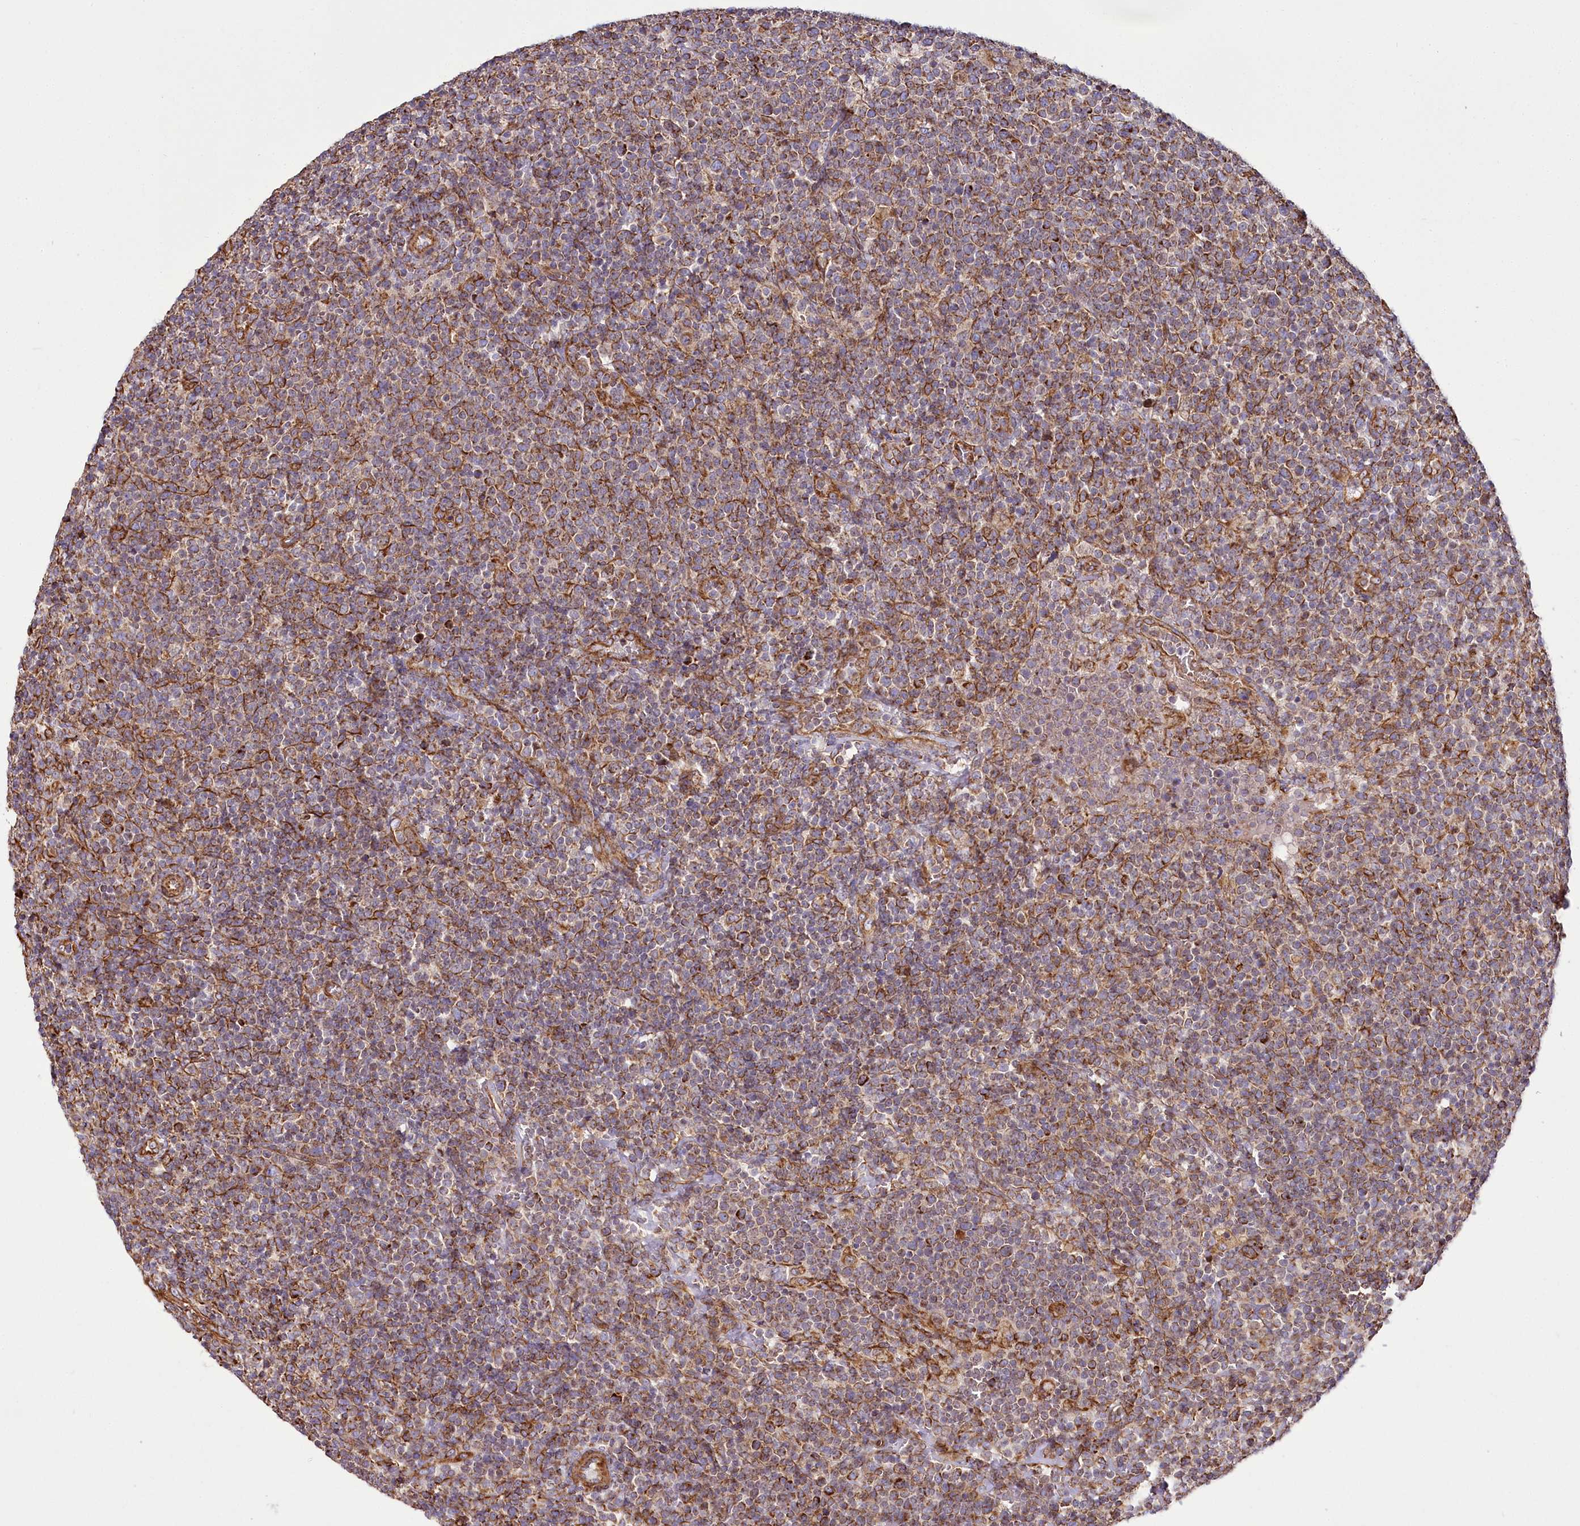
{"staining": {"intensity": "moderate", "quantity": ">75%", "location": "cytoplasmic/membranous"}, "tissue": "lymphoma", "cell_type": "Tumor cells", "image_type": "cancer", "snomed": [{"axis": "morphology", "description": "Malignant lymphoma, non-Hodgkin's type, High grade"}, {"axis": "topography", "description": "Lymph node"}], "caption": "Protein staining by immunohistochemistry shows moderate cytoplasmic/membranous staining in about >75% of tumor cells in high-grade malignant lymphoma, non-Hodgkin's type.", "gene": "THUMPD3", "patient": {"sex": "male", "age": 61}}